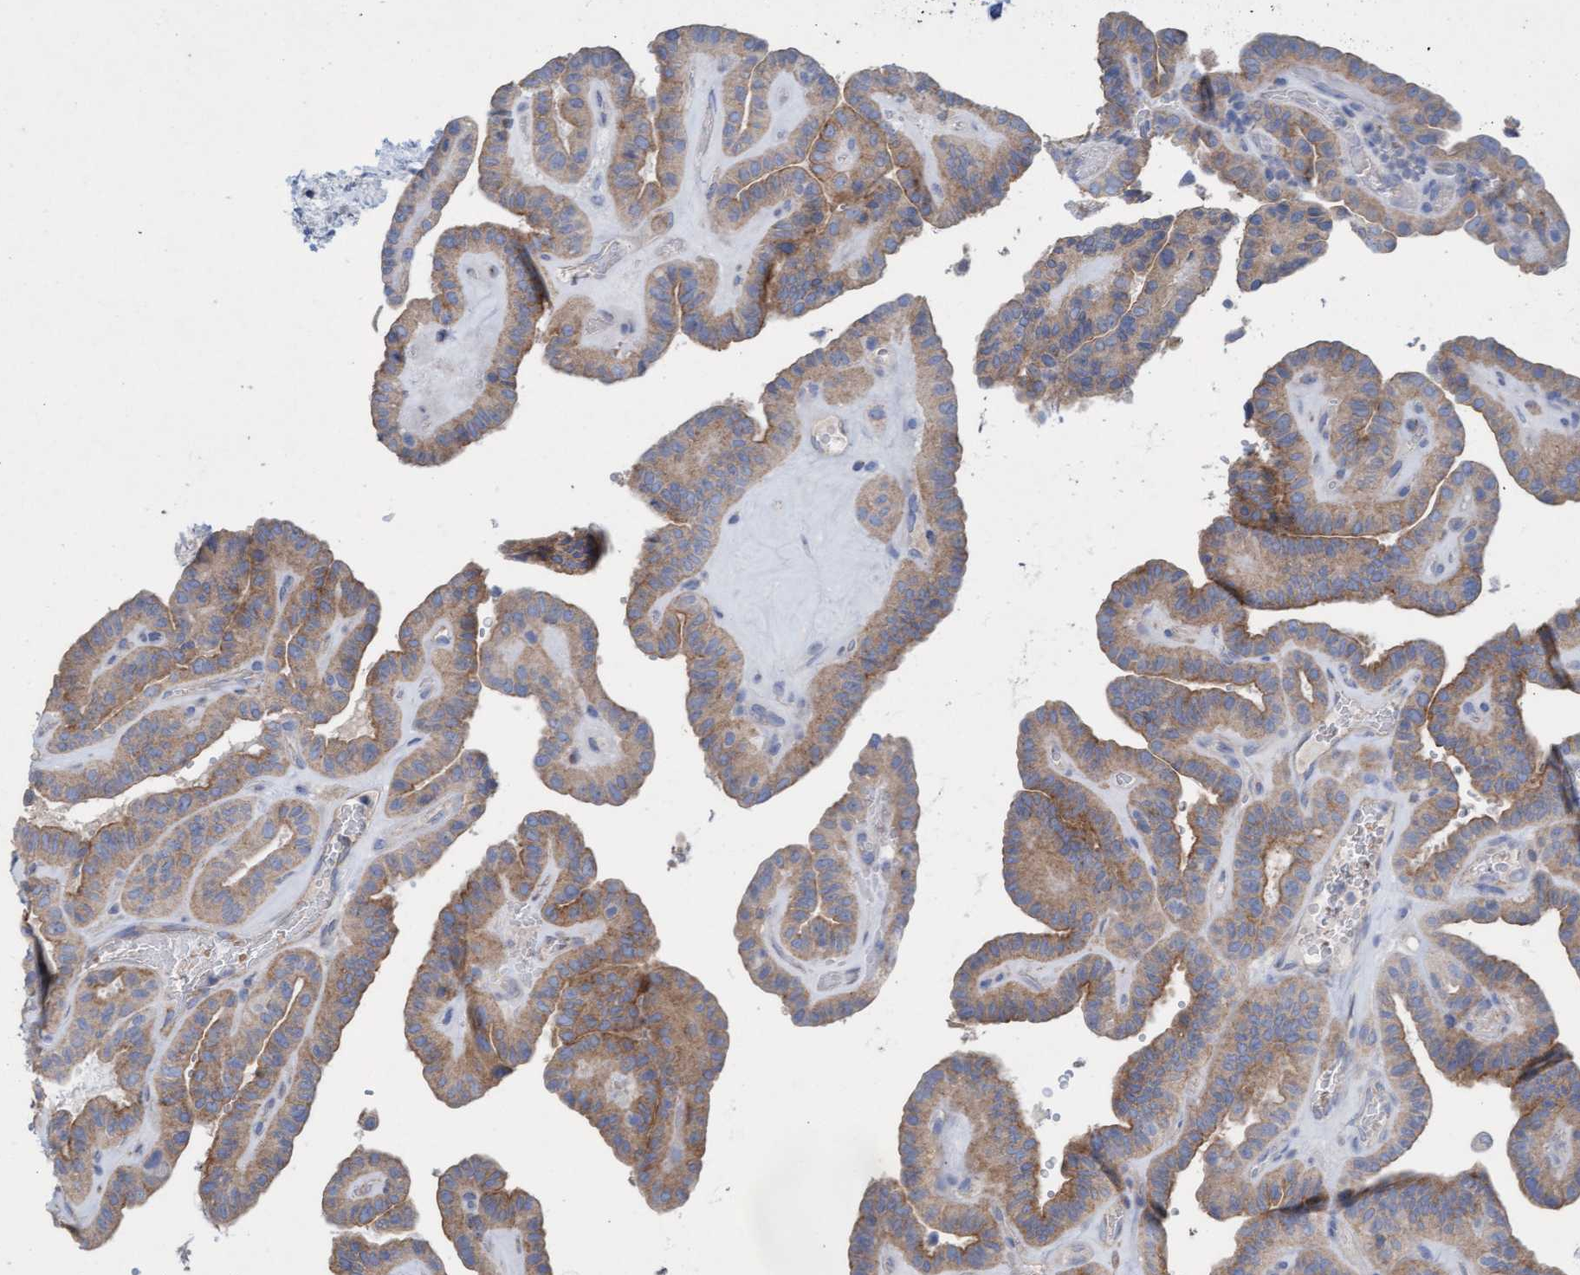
{"staining": {"intensity": "moderate", "quantity": ">75%", "location": "cytoplasmic/membranous"}, "tissue": "thyroid cancer", "cell_type": "Tumor cells", "image_type": "cancer", "snomed": [{"axis": "morphology", "description": "Papillary adenocarcinoma, NOS"}, {"axis": "topography", "description": "Thyroid gland"}], "caption": "IHC (DAB) staining of thyroid cancer shows moderate cytoplasmic/membranous protein staining in approximately >75% of tumor cells.", "gene": "SIGIRR", "patient": {"sex": "male", "age": 77}}